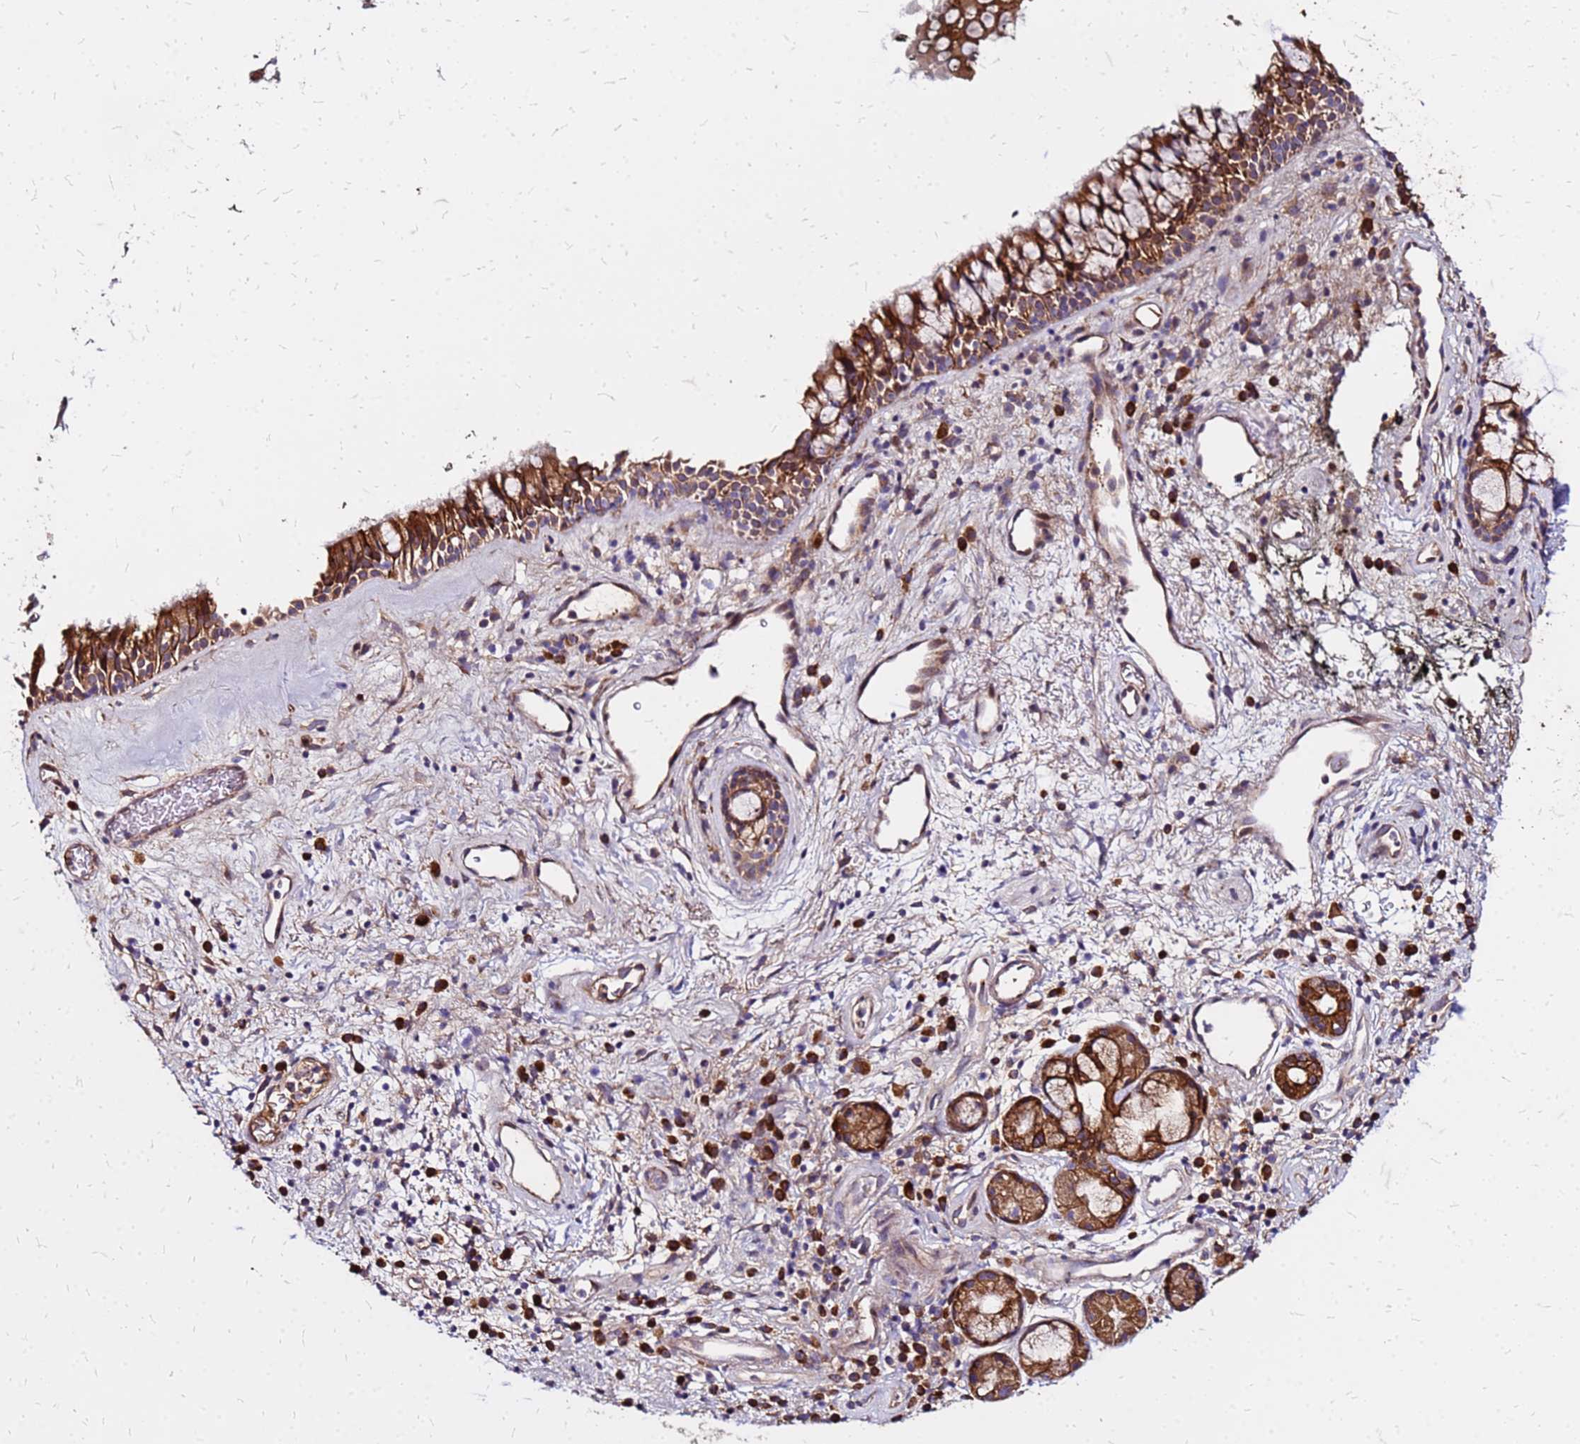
{"staining": {"intensity": "strong", "quantity": ">75%", "location": "cytoplasmic/membranous"}, "tissue": "nasopharynx", "cell_type": "Respiratory epithelial cells", "image_type": "normal", "snomed": [{"axis": "morphology", "description": "Normal tissue, NOS"}, {"axis": "topography", "description": "Nasopharynx"}], "caption": "A brown stain highlights strong cytoplasmic/membranous staining of a protein in respiratory epithelial cells of benign human nasopharynx. (IHC, brightfield microscopy, high magnification).", "gene": "VMO1", "patient": {"sex": "male", "age": 82}}